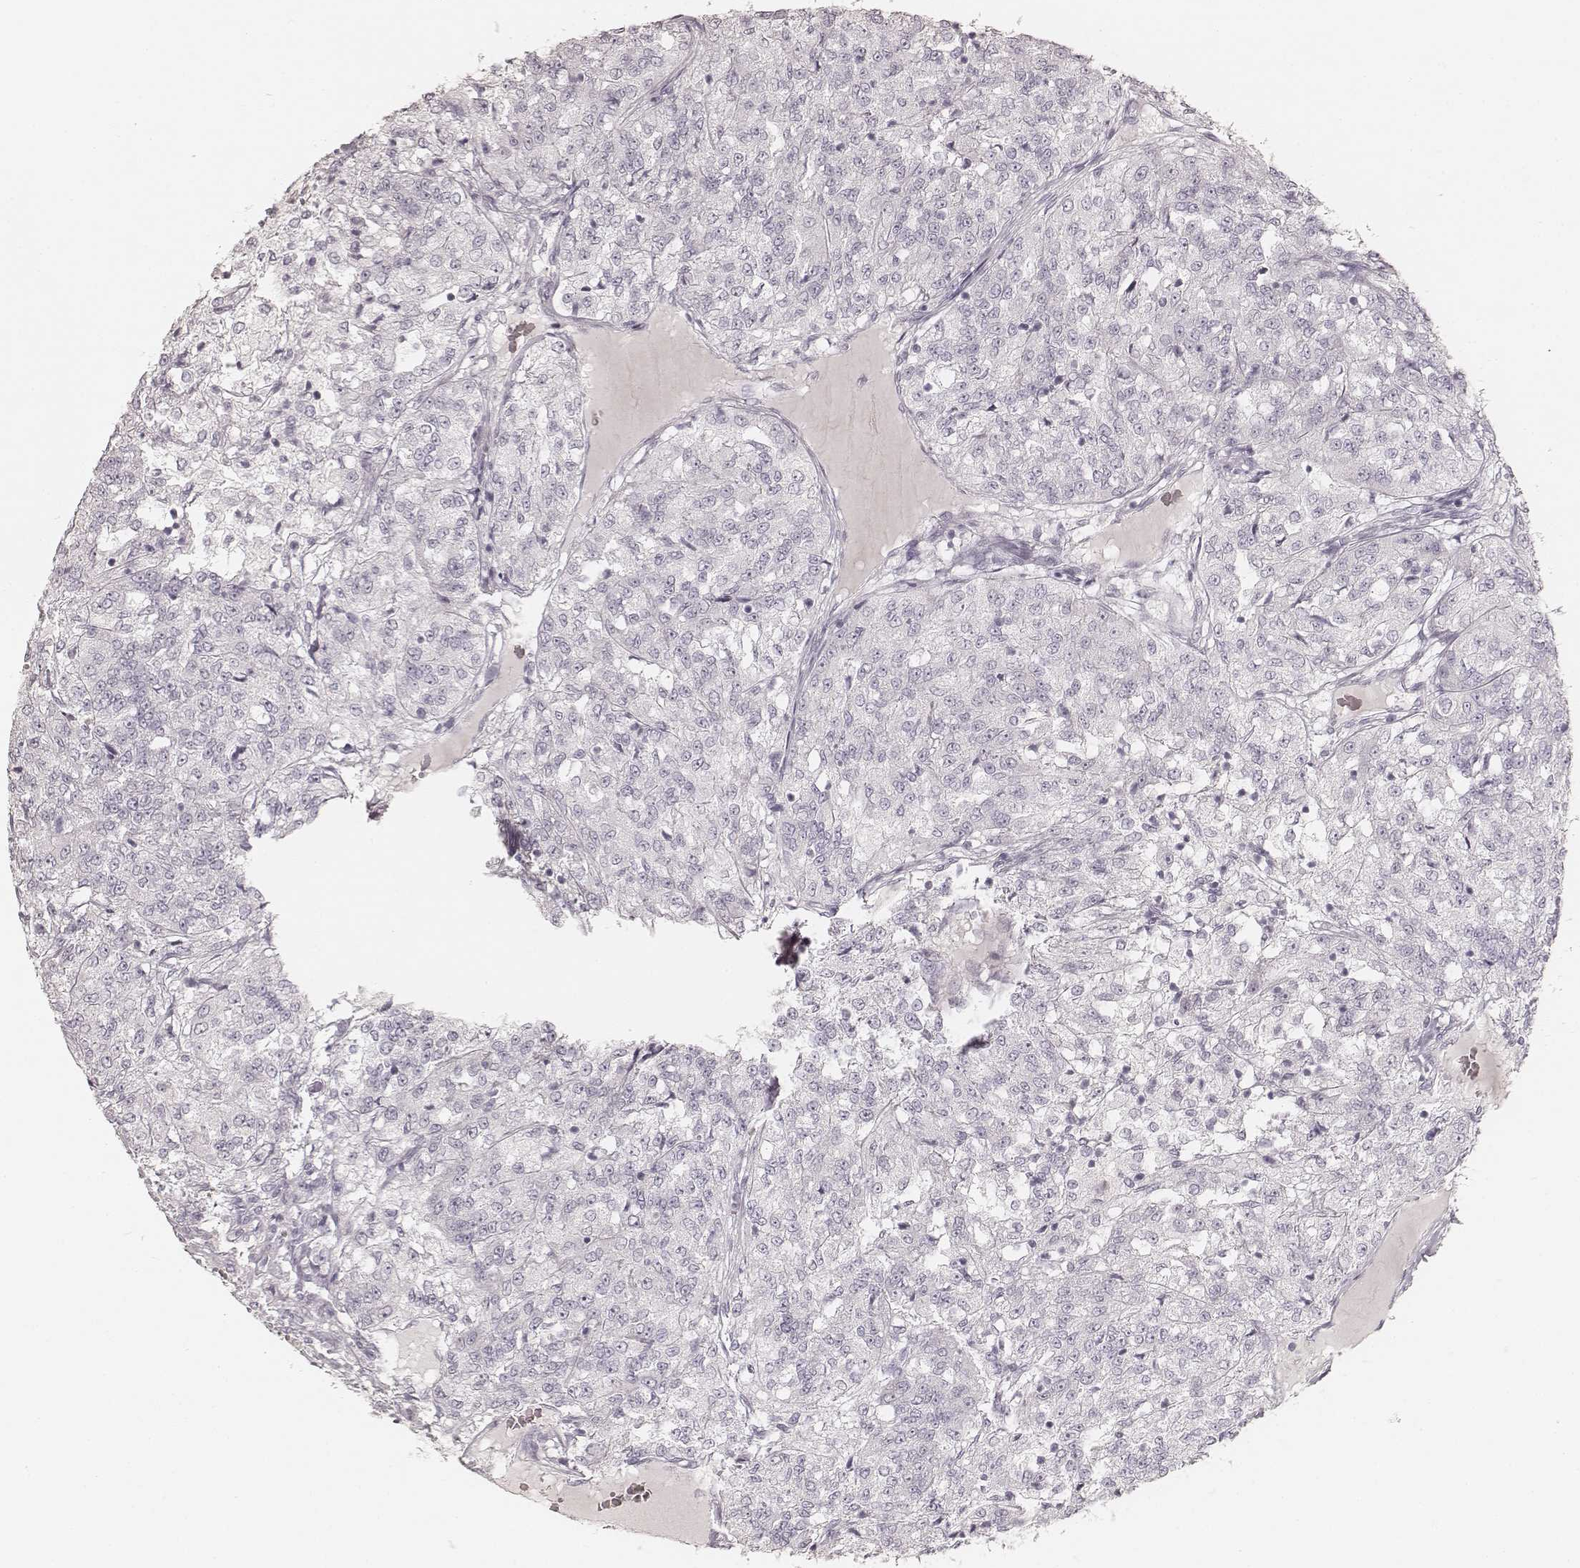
{"staining": {"intensity": "negative", "quantity": "none", "location": "none"}, "tissue": "renal cancer", "cell_type": "Tumor cells", "image_type": "cancer", "snomed": [{"axis": "morphology", "description": "Adenocarcinoma, NOS"}, {"axis": "topography", "description": "Kidney"}], "caption": "IHC of human renal cancer (adenocarcinoma) exhibits no positivity in tumor cells. (Brightfield microscopy of DAB (3,3'-diaminobenzidine) IHC at high magnification).", "gene": "KRT26", "patient": {"sex": "female", "age": 63}}